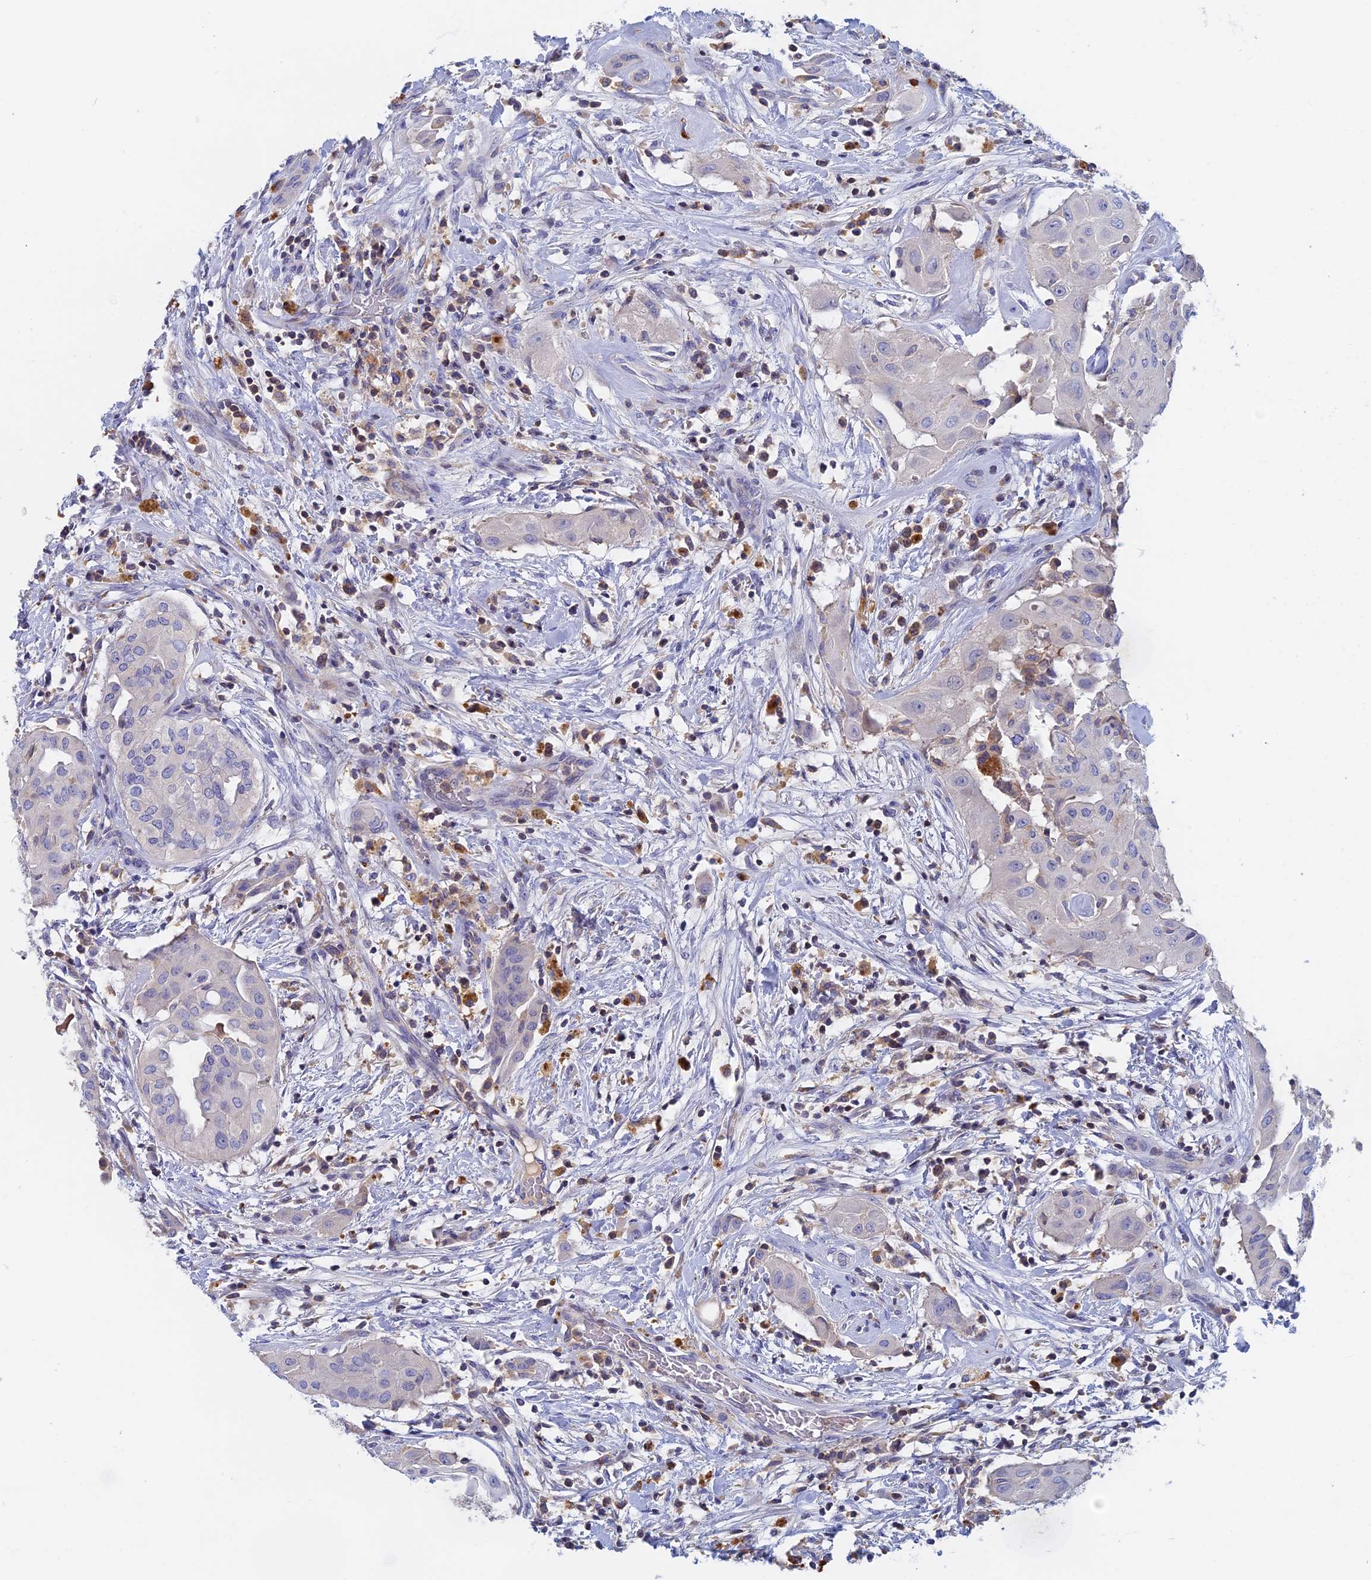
{"staining": {"intensity": "negative", "quantity": "none", "location": "none"}, "tissue": "thyroid cancer", "cell_type": "Tumor cells", "image_type": "cancer", "snomed": [{"axis": "morphology", "description": "Papillary adenocarcinoma, NOS"}, {"axis": "topography", "description": "Thyroid gland"}], "caption": "This is an immunohistochemistry (IHC) micrograph of thyroid cancer. There is no positivity in tumor cells.", "gene": "ACP7", "patient": {"sex": "female", "age": 59}}